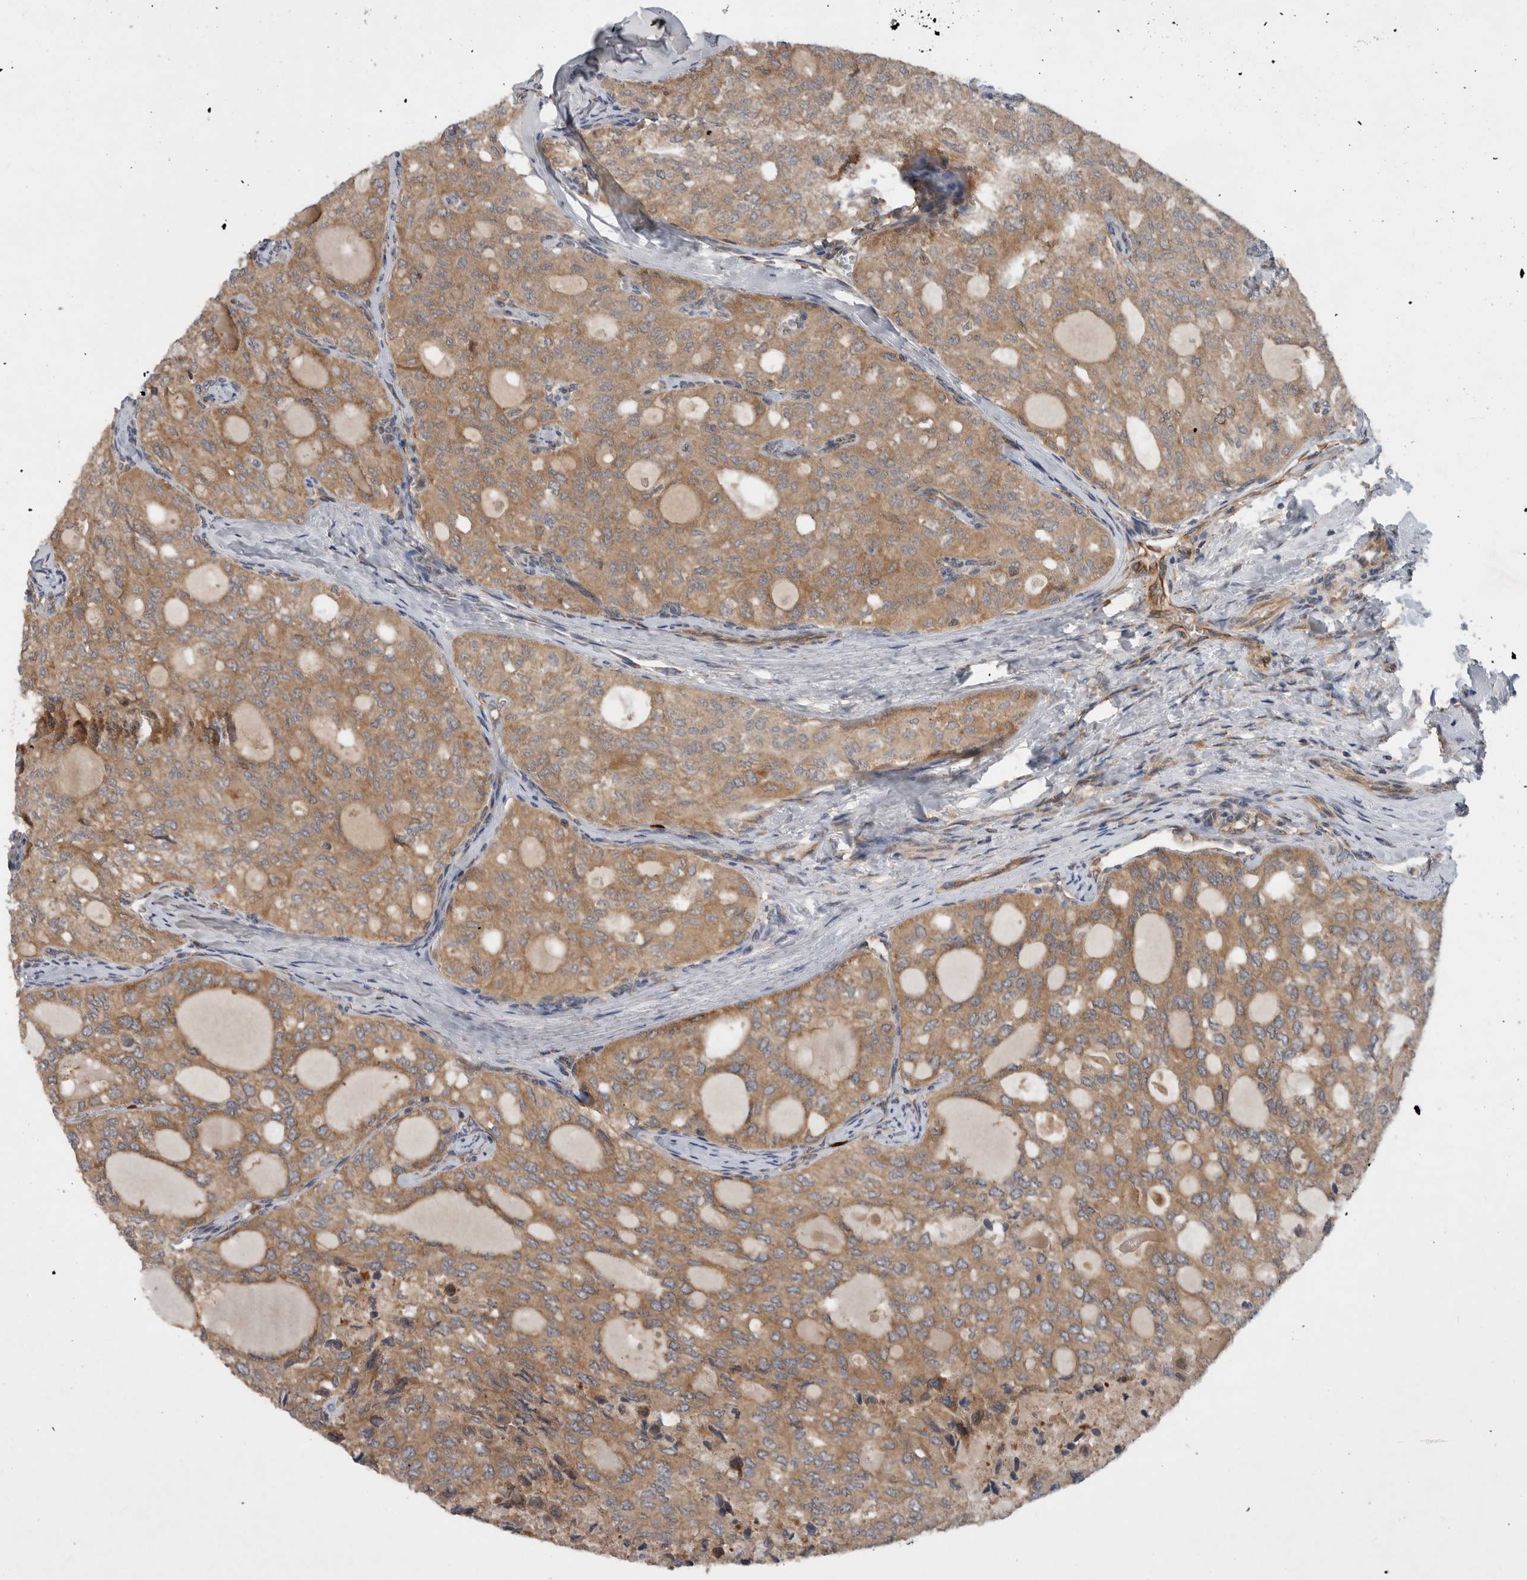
{"staining": {"intensity": "moderate", "quantity": ">75%", "location": "cytoplasmic/membranous"}, "tissue": "thyroid cancer", "cell_type": "Tumor cells", "image_type": "cancer", "snomed": [{"axis": "morphology", "description": "Follicular adenoma carcinoma, NOS"}, {"axis": "topography", "description": "Thyroid gland"}], "caption": "DAB (3,3'-diaminobenzidine) immunohistochemical staining of thyroid cancer exhibits moderate cytoplasmic/membranous protein staining in about >75% of tumor cells.", "gene": "PDCD2", "patient": {"sex": "male", "age": 75}}